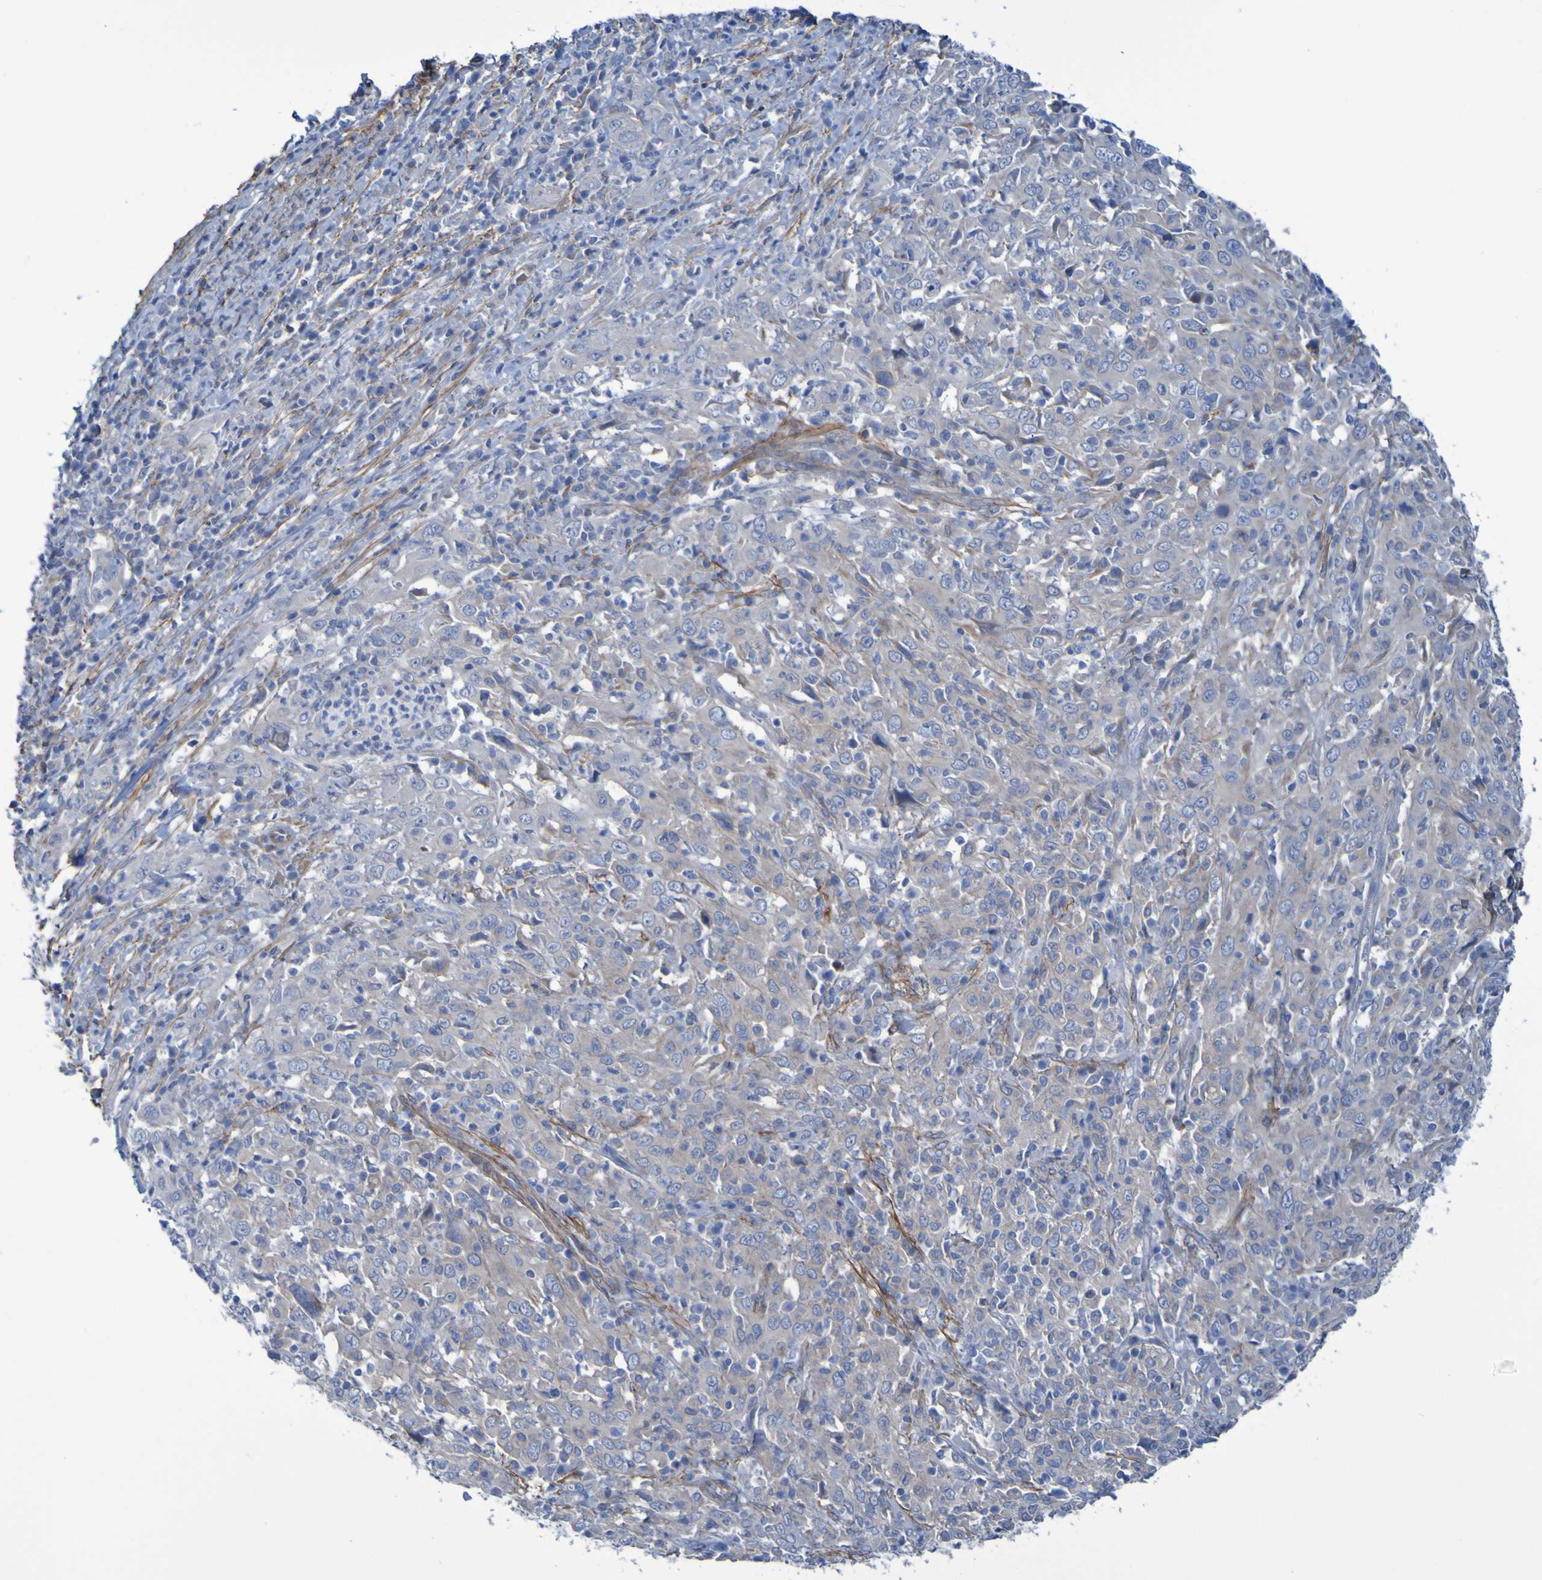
{"staining": {"intensity": "weak", "quantity": "<25%", "location": "cytoplasmic/membranous"}, "tissue": "cervical cancer", "cell_type": "Tumor cells", "image_type": "cancer", "snomed": [{"axis": "morphology", "description": "Squamous cell carcinoma, NOS"}, {"axis": "topography", "description": "Cervix"}], "caption": "This is an immunohistochemistry image of human cervical squamous cell carcinoma. There is no positivity in tumor cells.", "gene": "LPP", "patient": {"sex": "female", "age": 46}}